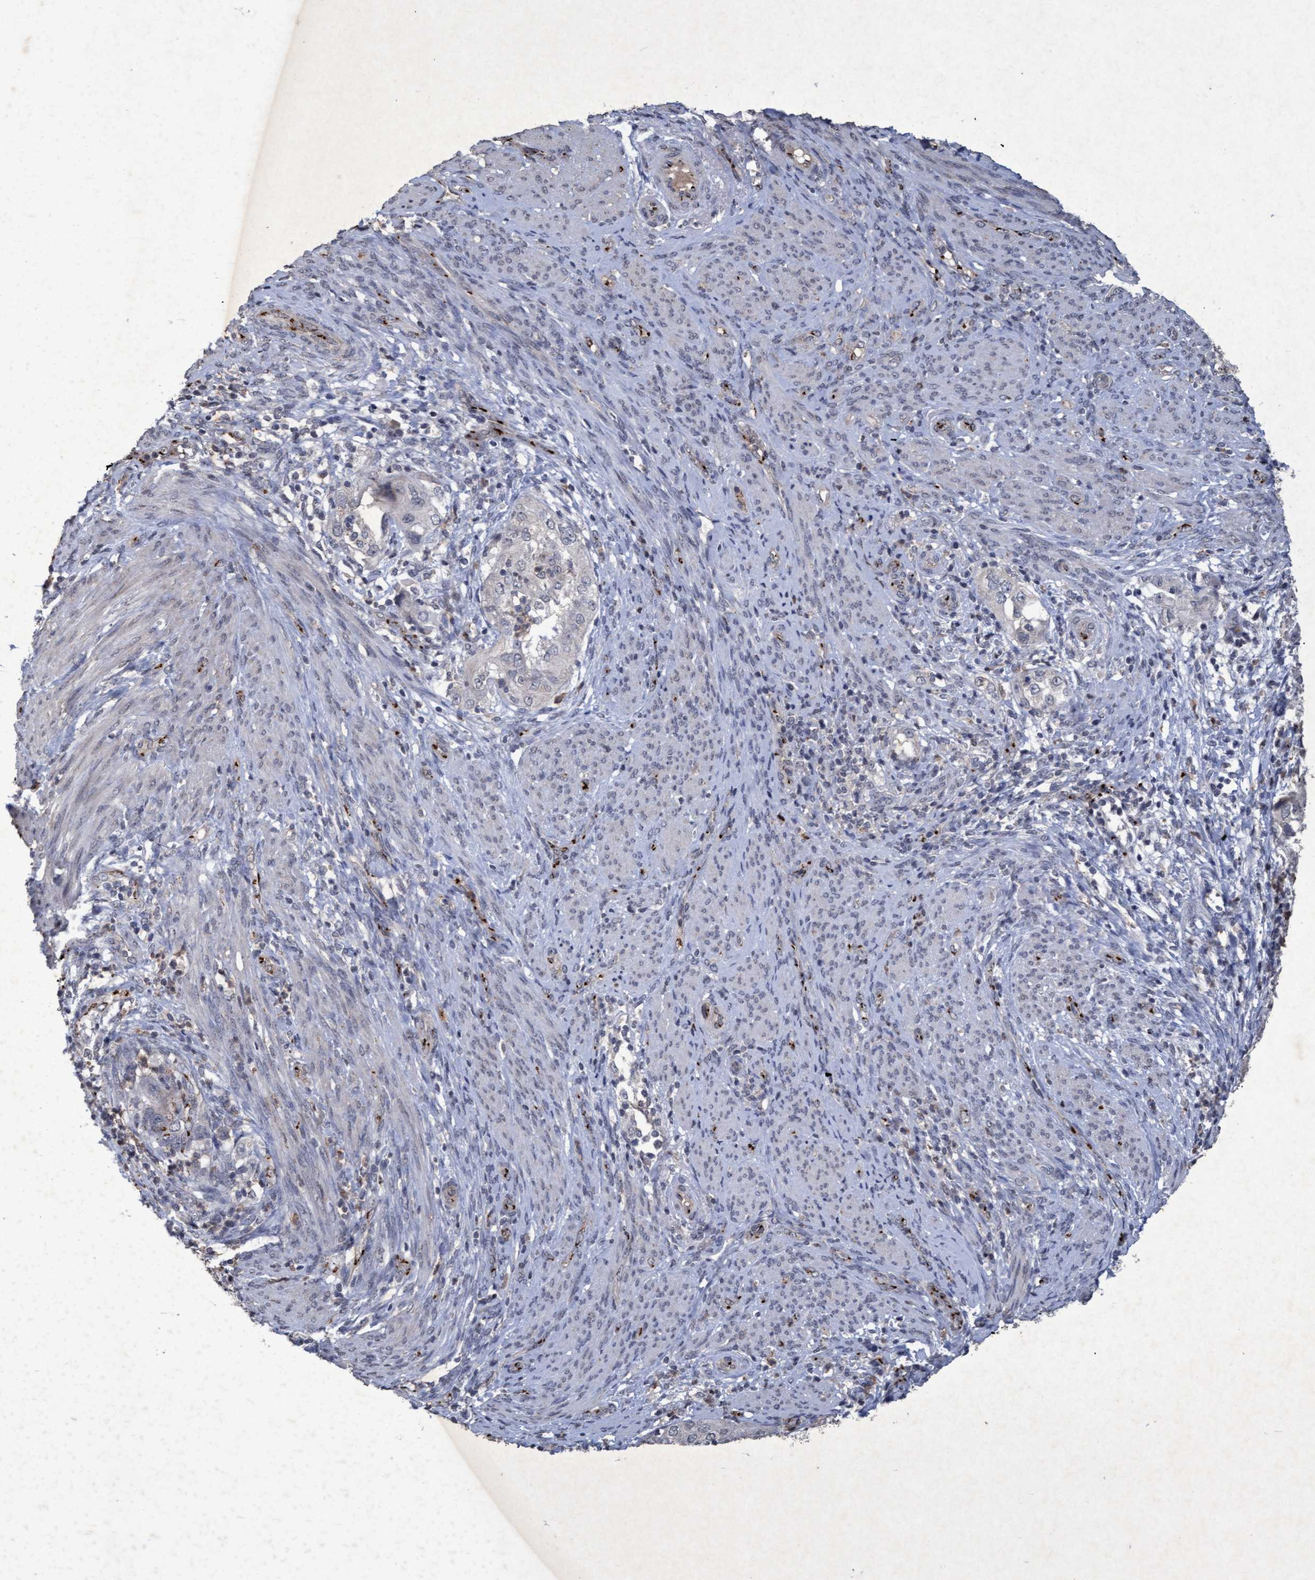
{"staining": {"intensity": "negative", "quantity": "none", "location": "none"}, "tissue": "endometrial cancer", "cell_type": "Tumor cells", "image_type": "cancer", "snomed": [{"axis": "morphology", "description": "Adenocarcinoma, NOS"}, {"axis": "topography", "description": "Endometrium"}], "caption": "Immunohistochemistry image of neoplastic tissue: endometrial adenocarcinoma stained with DAB reveals no significant protein staining in tumor cells. (DAB immunohistochemistry (IHC), high magnification).", "gene": "GALC", "patient": {"sex": "female", "age": 85}}